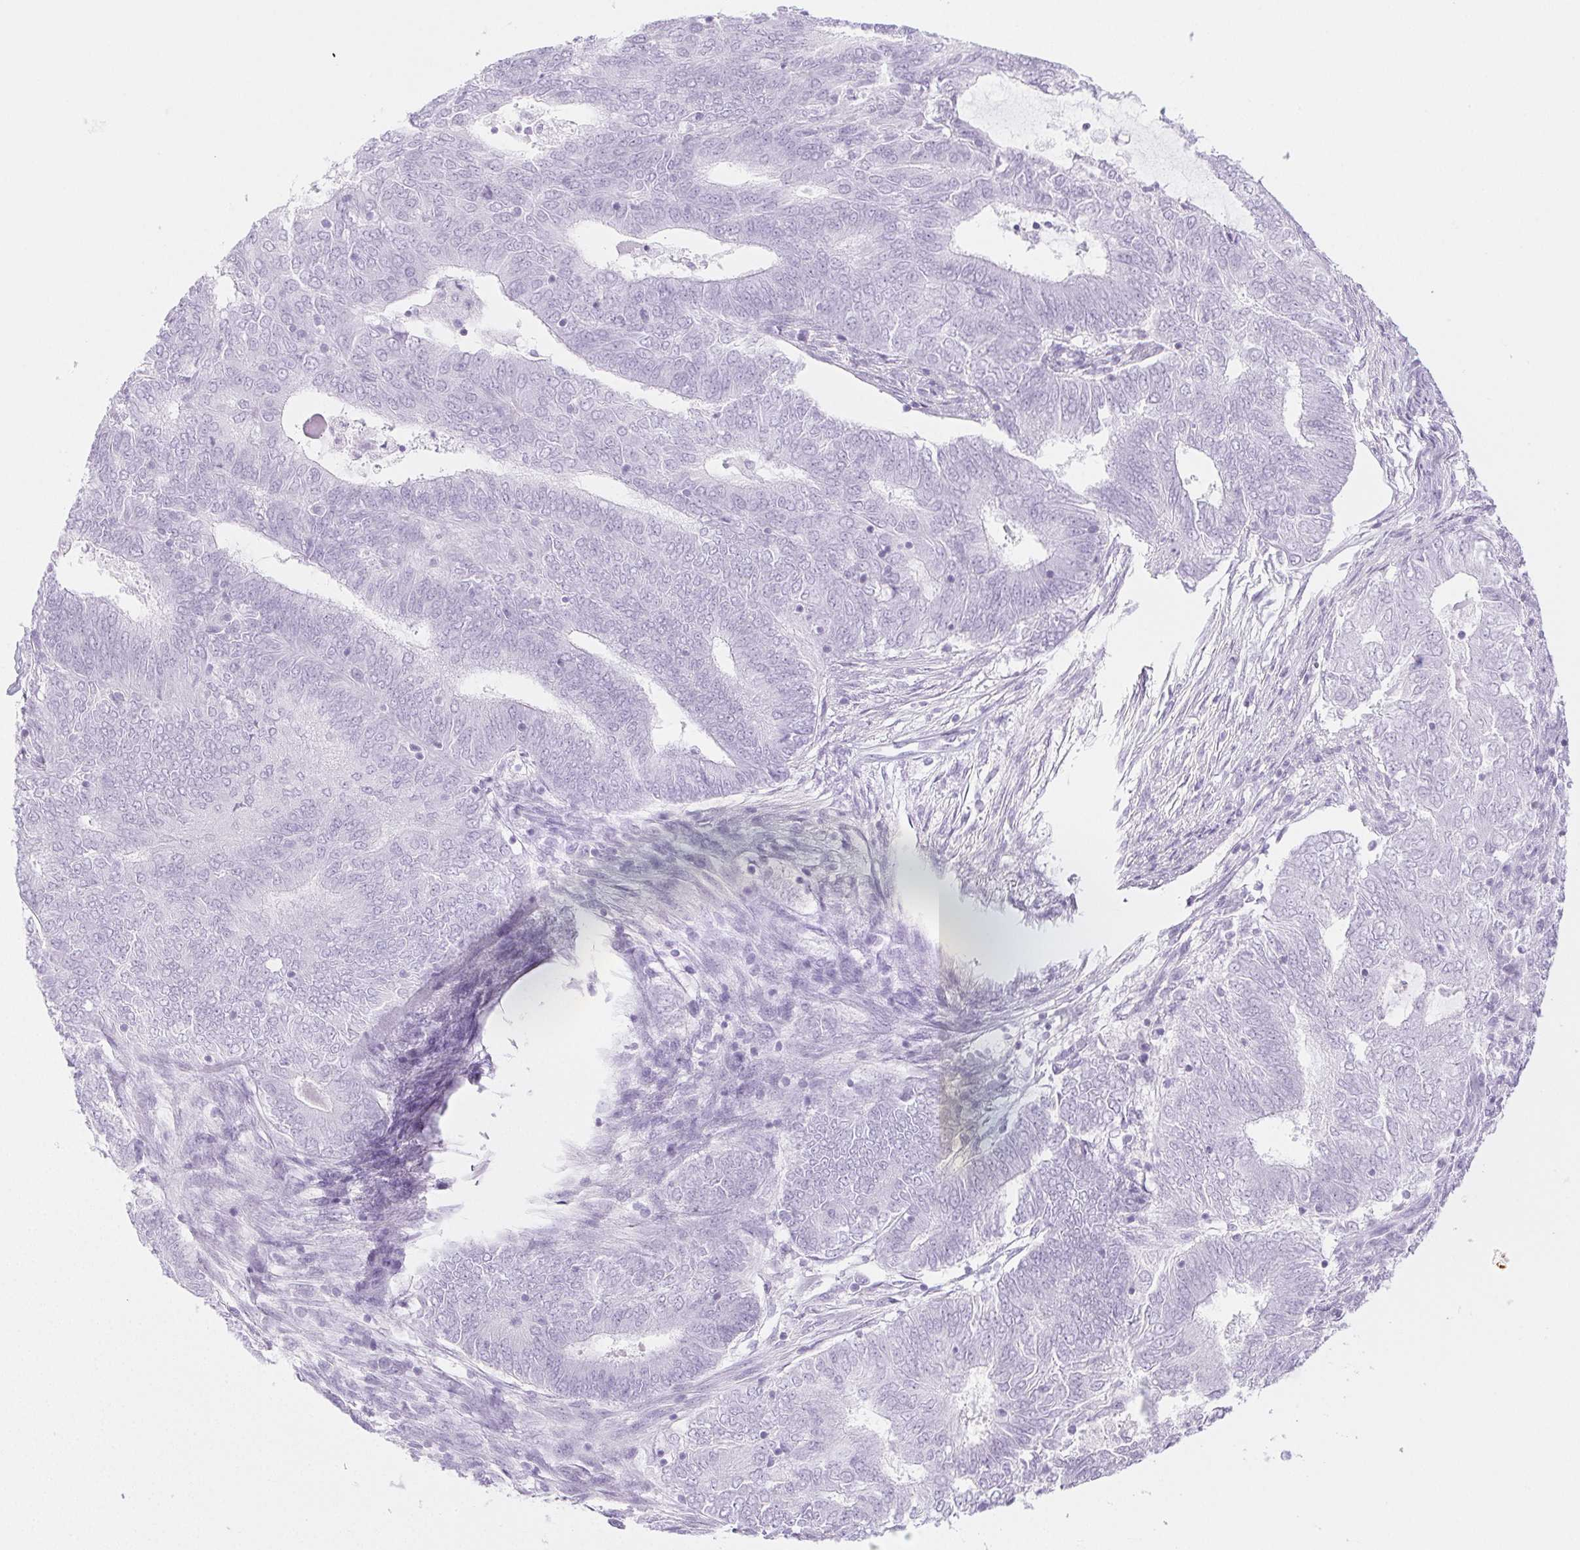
{"staining": {"intensity": "negative", "quantity": "none", "location": "none"}, "tissue": "endometrial cancer", "cell_type": "Tumor cells", "image_type": "cancer", "snomed": [{"axis": "morphology", "description": "Adenocarcinoma, NOS"}, {"axis": "topography", "description": "Endometrium"}], "caption": "This is an IHC histopathology image of endometrial cancer (adenocarcinoma). There is no staining in tumor cells.", "gene": "PI3", "patient": {"sex": "female", "age": 62}}